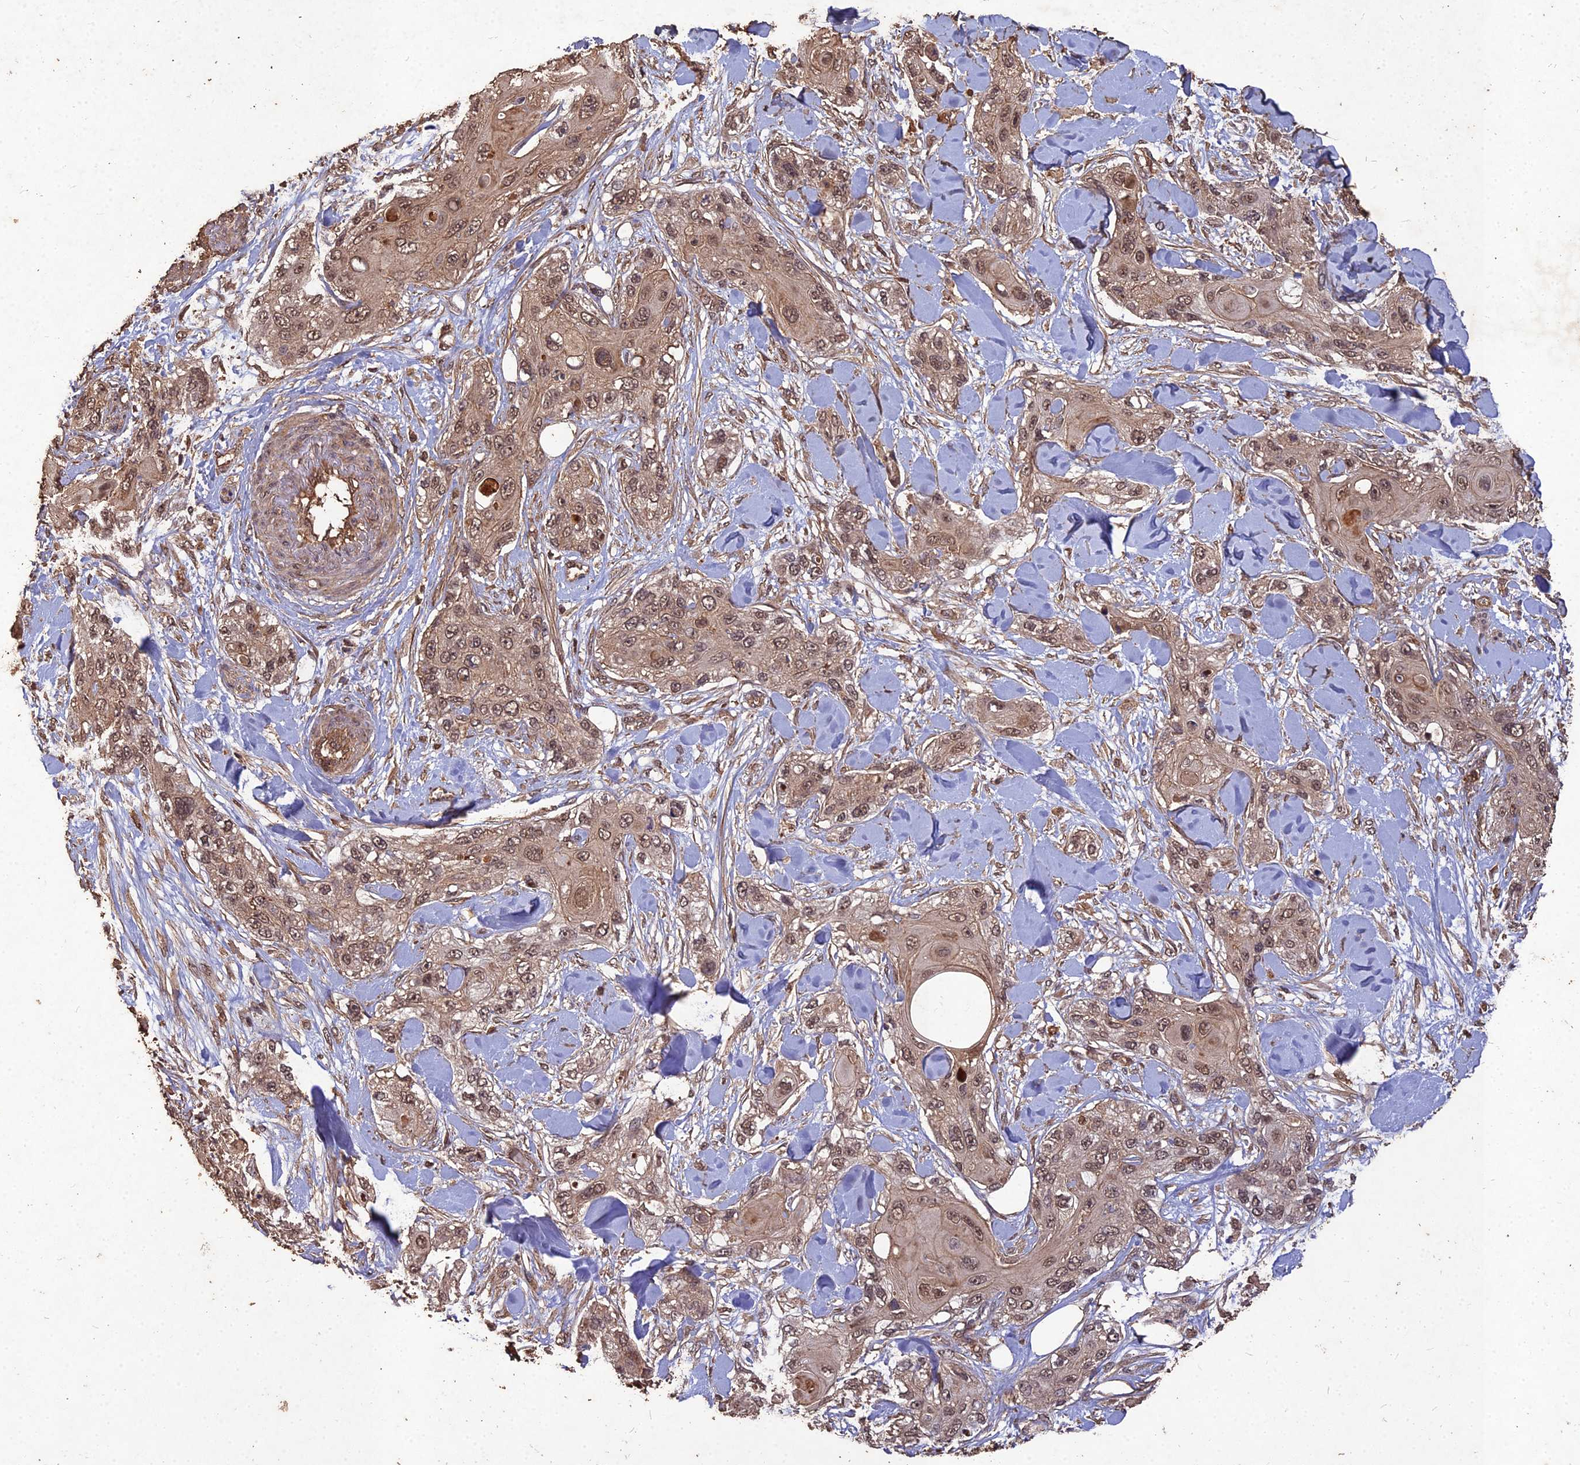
{"staining": {"intensity": "moderate", "quantity": ">75%", "location": "cytoplasmic/membranous,nuclear"}, "tissue": "skin cancer", "cell_type": "Tumor cells", "image_type": "cancer", "snomed": [{"axis": "morphology", "description": "Normal tissue, NOS"}, {"axis": "morphology", "description": "Squamous cell carcinoma, NOS"}, {"axis": "topography", "description": "Skin"}], "caption": "Squamous cell carcinoma (skin) stained with DAB (3,3'-diaminobenzidine) immunohistochemistry shows medium levels of moderate cytoplasmic/membranous and nuclear staining in about >75% of tumor cells. (DAB (3,3'-diaminobenzidine) = brown stain, brightfield microscopy at high magnification).", "gene": "SYMPK", "patient": {"sex": "male", "age": 72}}